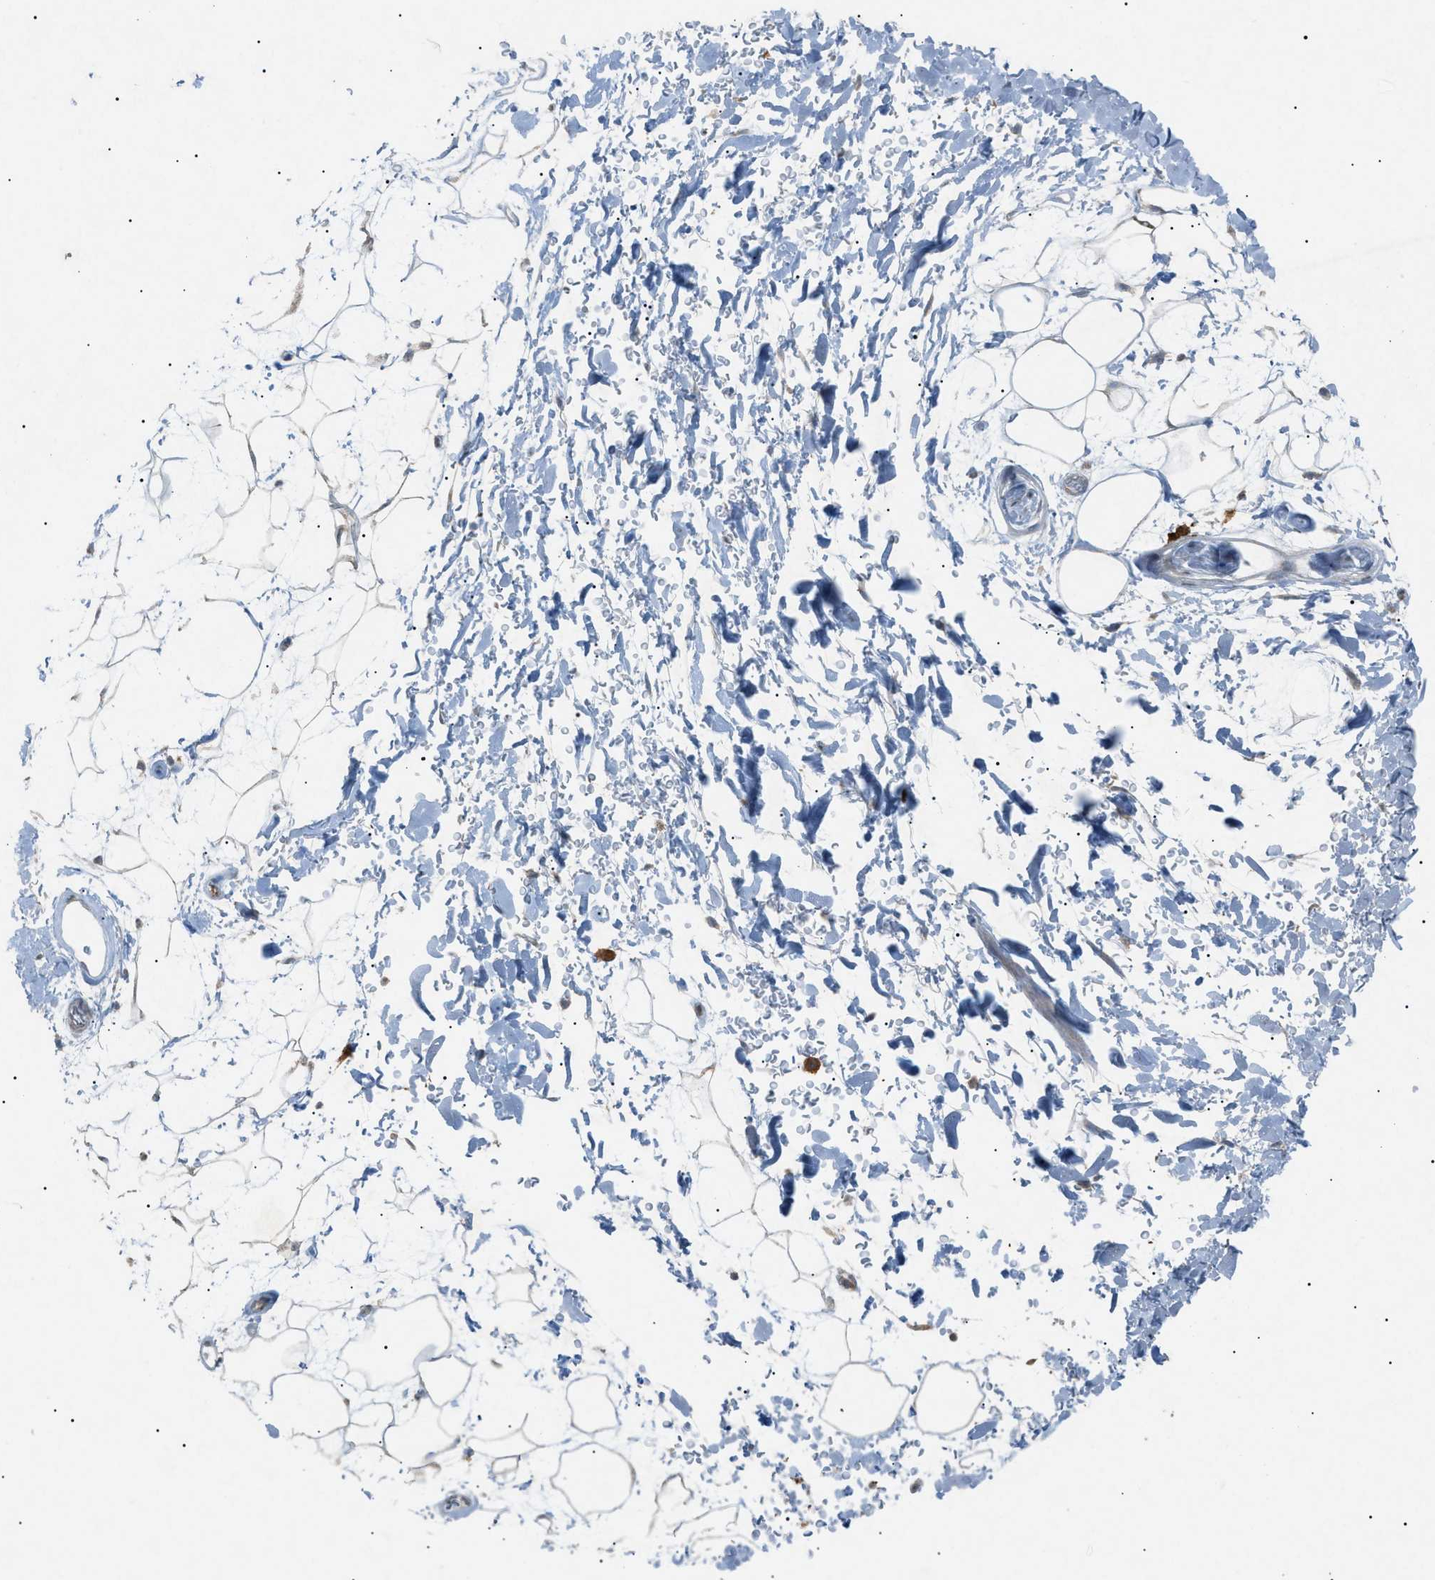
{"staining": {"intensity": "negative", "quantity": "none", "location": "none"}, "tissue": "adipose tissue", "cell_type": "Adipocytes", "image_type": "normal", "snomed": [{"axis": "morphology", "description": "Normal tissue, NOS"}, {"axis": "topography", "description": "Soft tissue"}], "caption": "Immunohistochemistry image of normal adipose tissue stained for a protein (brown), which demonstrates no positivity in adipocytes. (Stains: DAB (3,3'-diaminobenzidine) IHC with hematoxylin counter stain, Microscopy: brightfield microscopy at high magnification).", "gene": "BTK", "patient": {"sex": "male", "age": 72}}